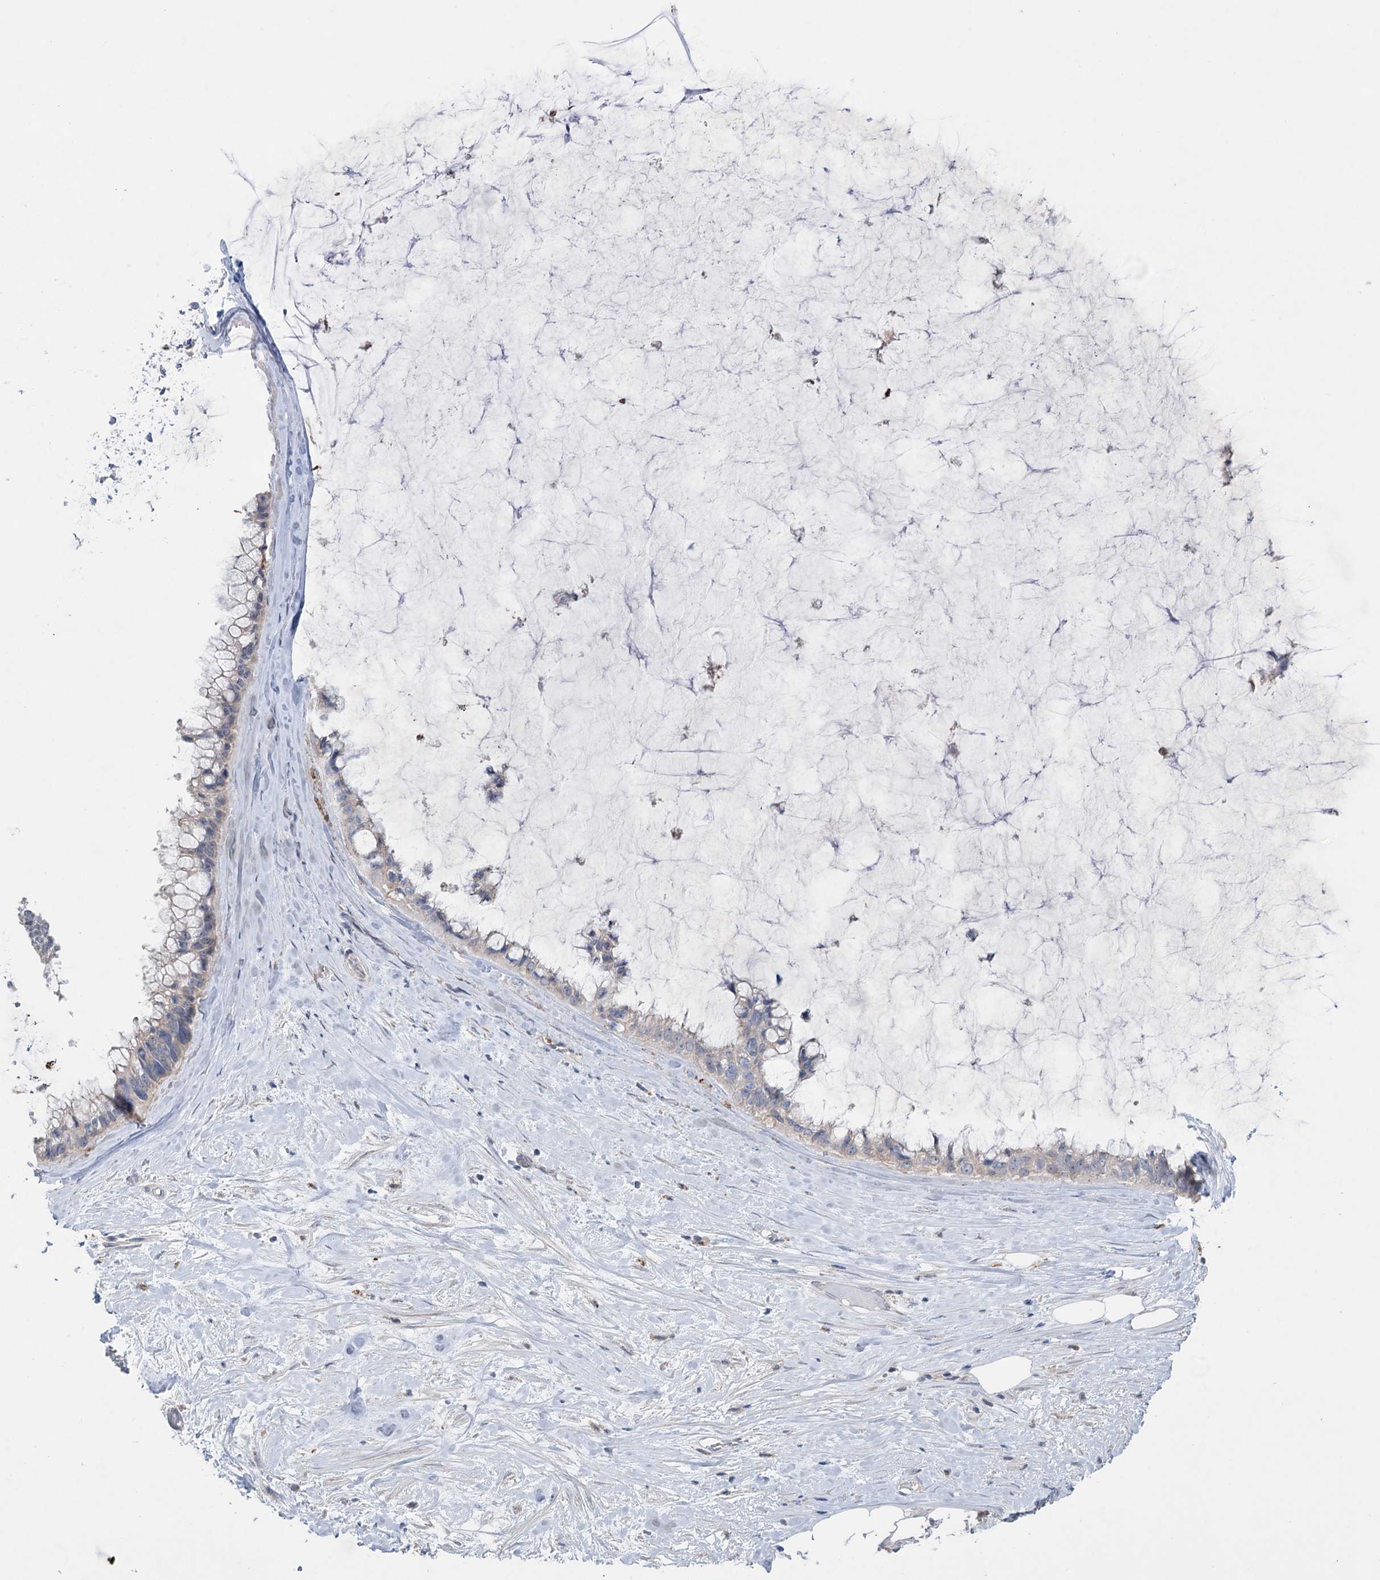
{"staining": {"intensity": "negative", "quantity": "none", "location": "none"}, "tissue": "ovarian cancer", "cell_type": "Tumor cells", "image_type": "cancer", "snomed": [{"axis": "morphology", "description": "Cystadenocarcinoma, mucinous, NOS"}, {"axis": "topography", "description": "Ovary"}], "caption": "Human ovarian mucinous cystadenocarcinoma stained for a protein using IHC reveals no expression in tumor cells.", "gene": "MTCH2", "patient": {"sex": "female", "age": 39}}